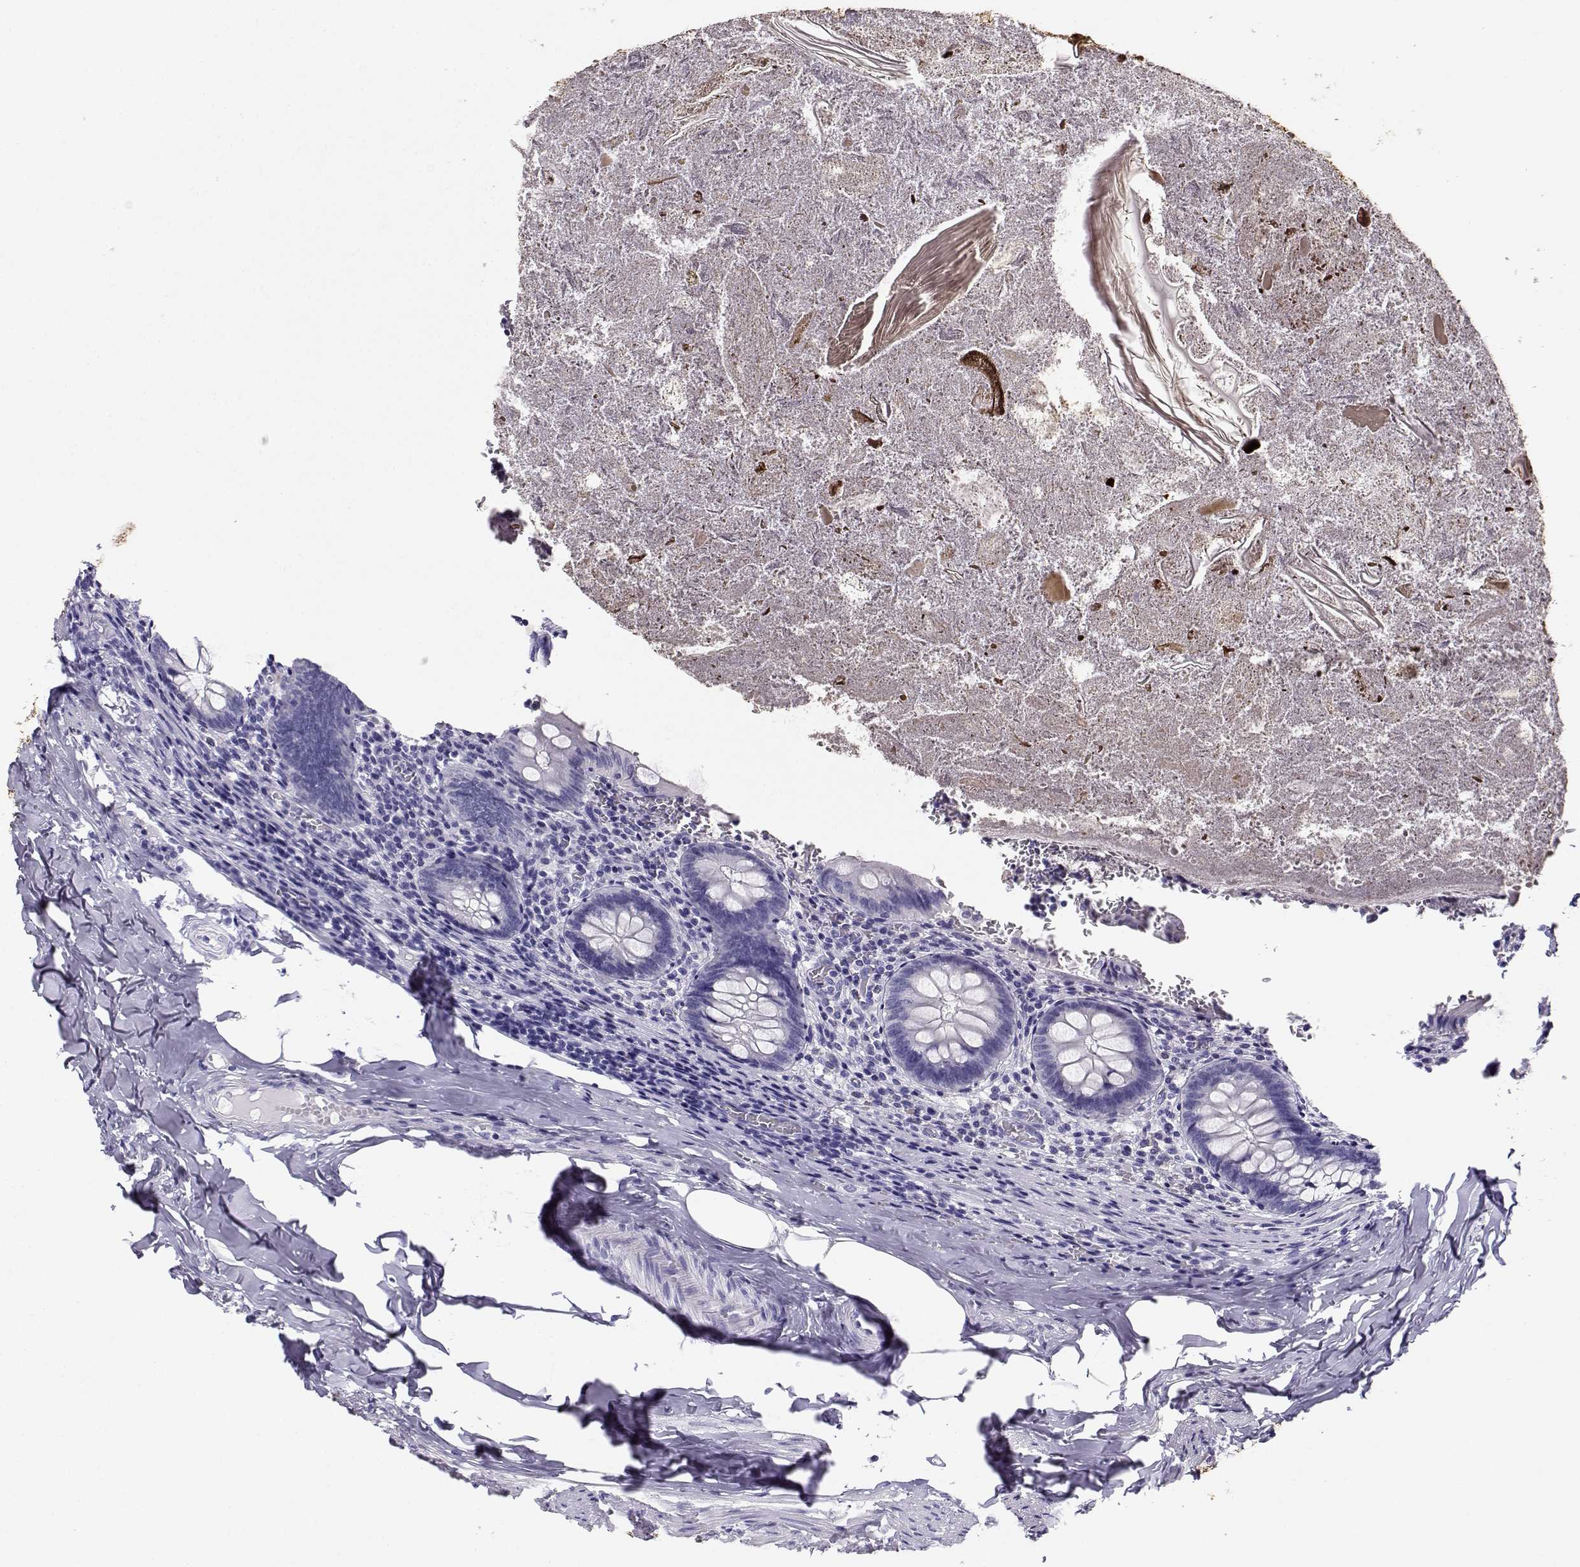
{"staining": {"intensity": "negative", "quantity": "none", "location": "none"}, "tissue": "appendix", "cell_type": "Glandular cells", "image_type": "normal", "snomed": [{"axis": "morphology", "description": "Normal tissue, NOS"}, {"axis": "topography", "description": "Appendix"}], "caption": "Immunohistochemistry (IHC) photomicrograph of unremarkable appendix: appendix stained with DAB (3,3'-diaminobenzidine) displays no significant protein staining in glandular cells.", "gene": "CABS1", "patient": {"sex": "female", "age": 23}}